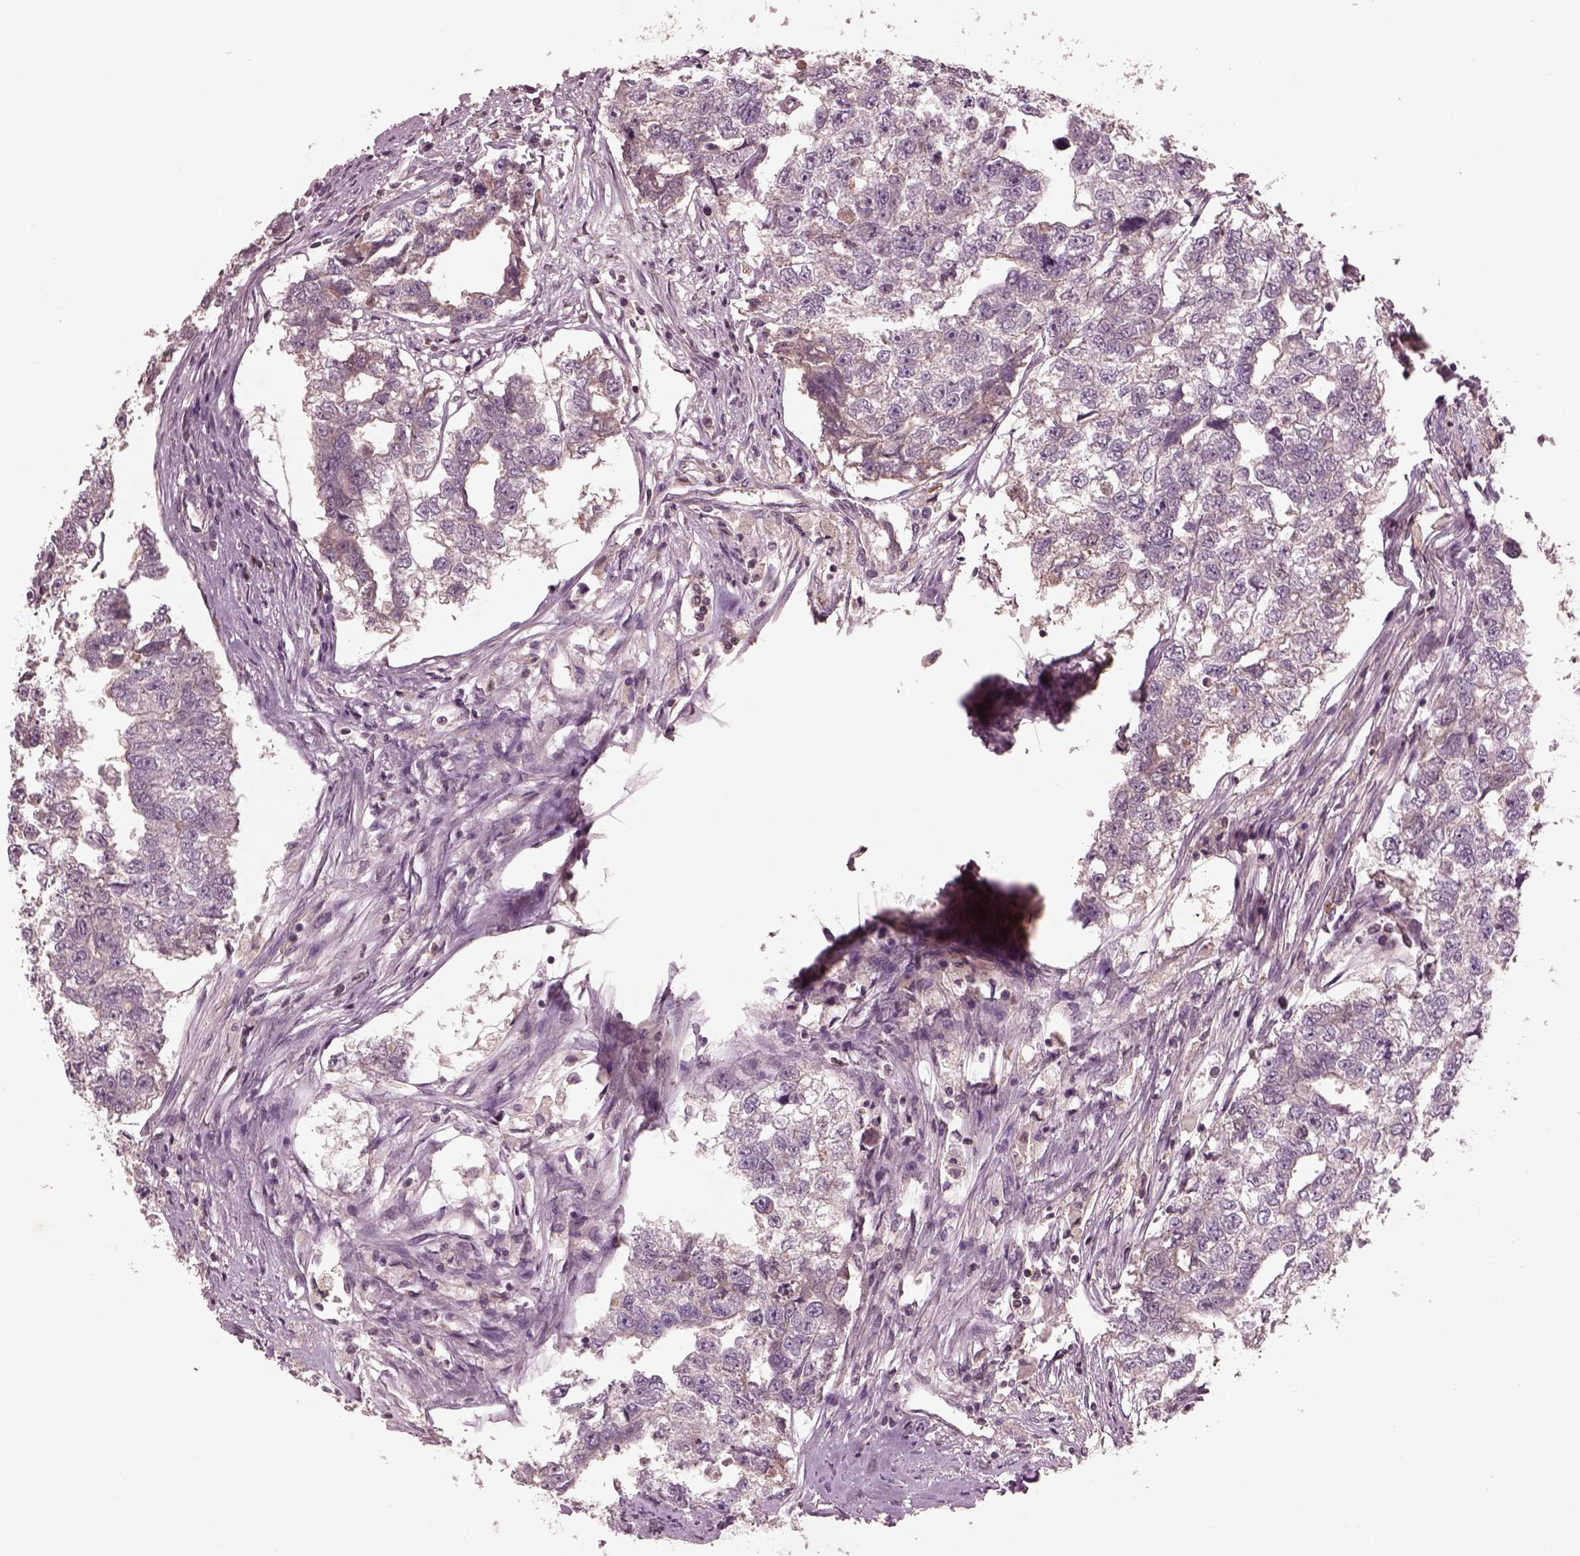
{"staining": {"intensity": "negative", "quantity": "none", "location": "none"}, "tissue": "testis cancer", "cell_type": "Tumor cells", "image_type": "cancer", "snomed": [{"axis": "morphology", "description": "Carcinoma, Embryonal, NOS"}, {"axis": "morphology", "description": "Teratoma, malignant, NOS"}, {"axis": "topography", "description": "Testis"}], "caption": "The photomicrograph demonstrates no staining of tumor cells in testis cancer (teratoma (malignant)).", "gene": "PTX4", "patient": {"sex": "male", "age": 44}}